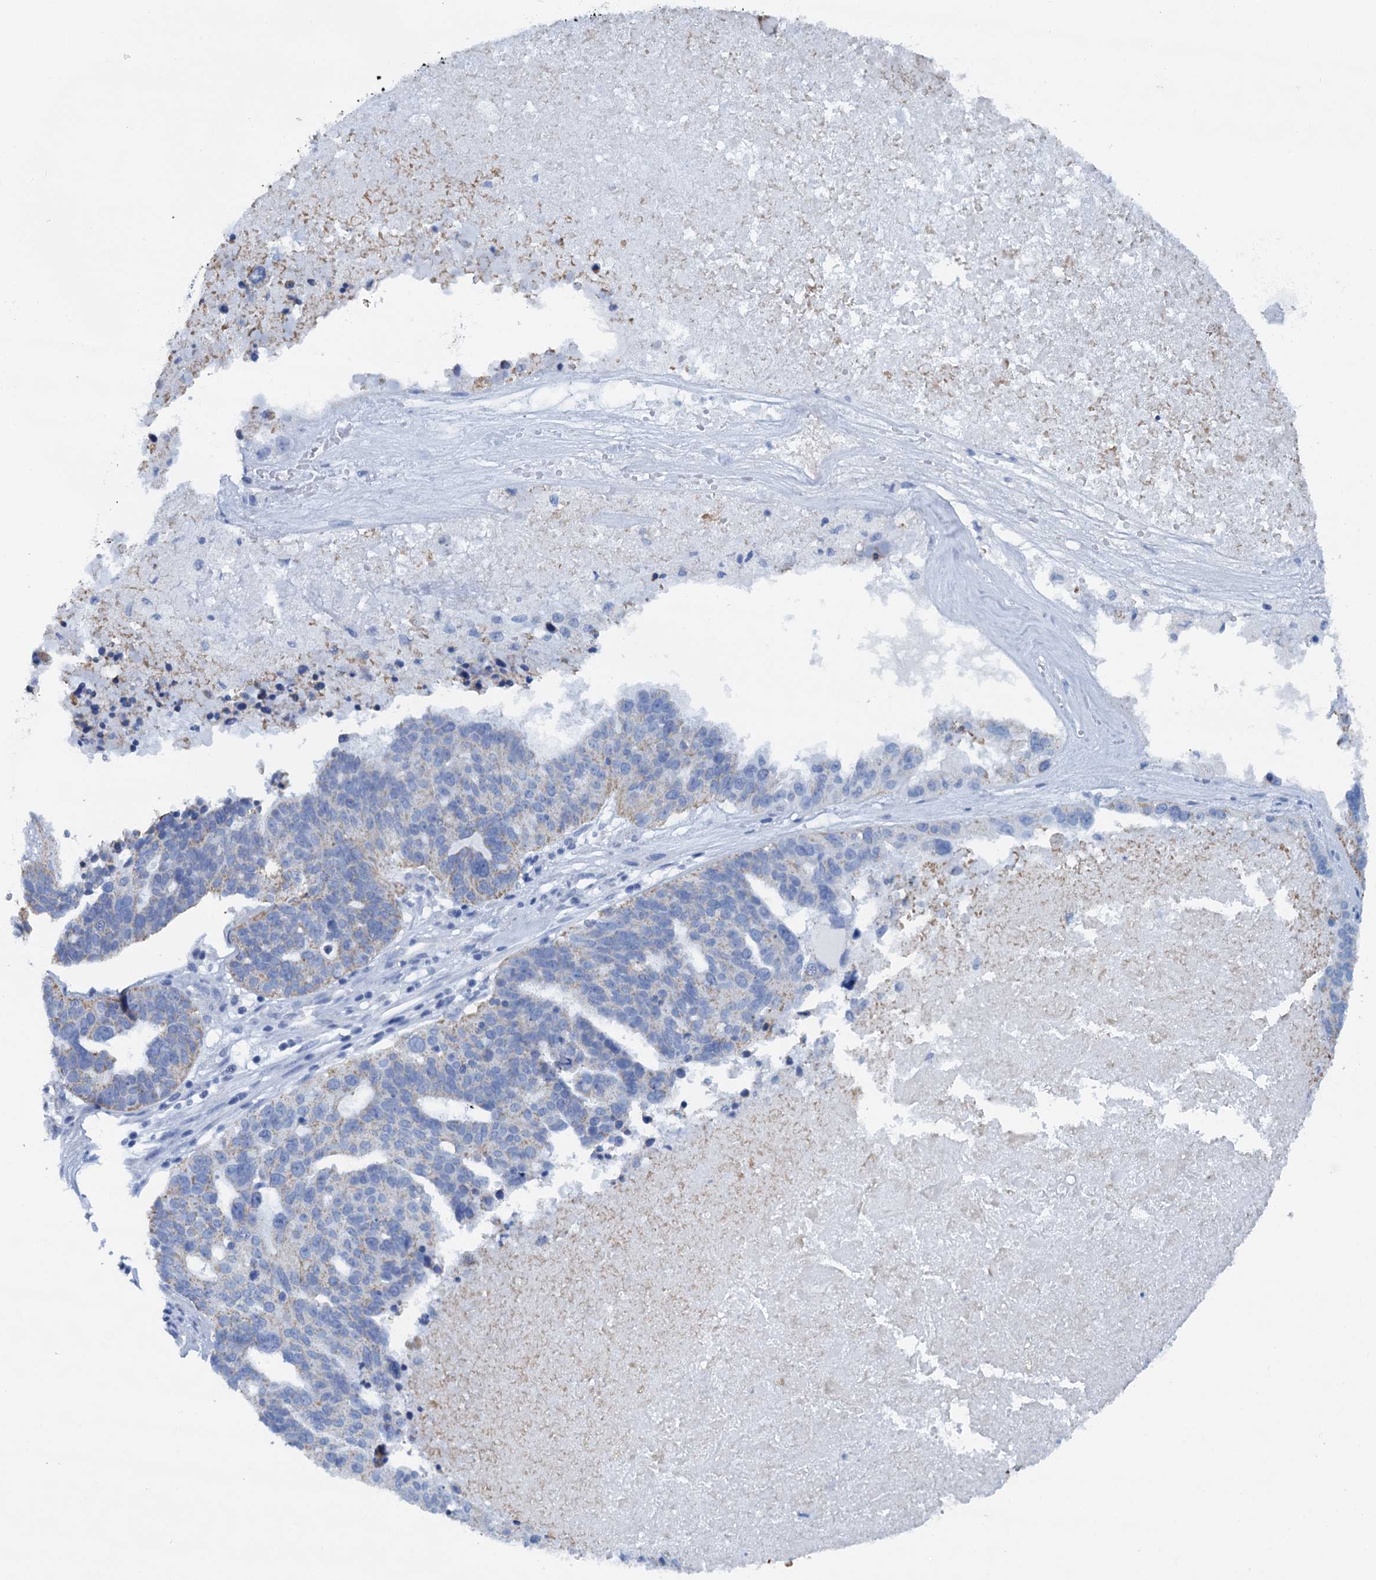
{"staining": {"intensity": "weak", "quantity": "25%-75%", "location": "cytoplasmic/membranous"}, "tissue": "ovarian cancer", "cell_type": "Tumor cells", "image_type": "cancer", "snomed": [{"axis": "morphology", "description": "Cystadenocarcinoma, serous, NOS"}, {"axis": "topography", "description": "Ovary"}], "caption": "Protein expression analysis of serous cystadenocarcinoma (ovarian) displays weak cytoplasmic/membranous positivity in about 25%-75% of tumor cells.", "gene": "CCP110", "patient": {"sex": "female", "age": 59}}